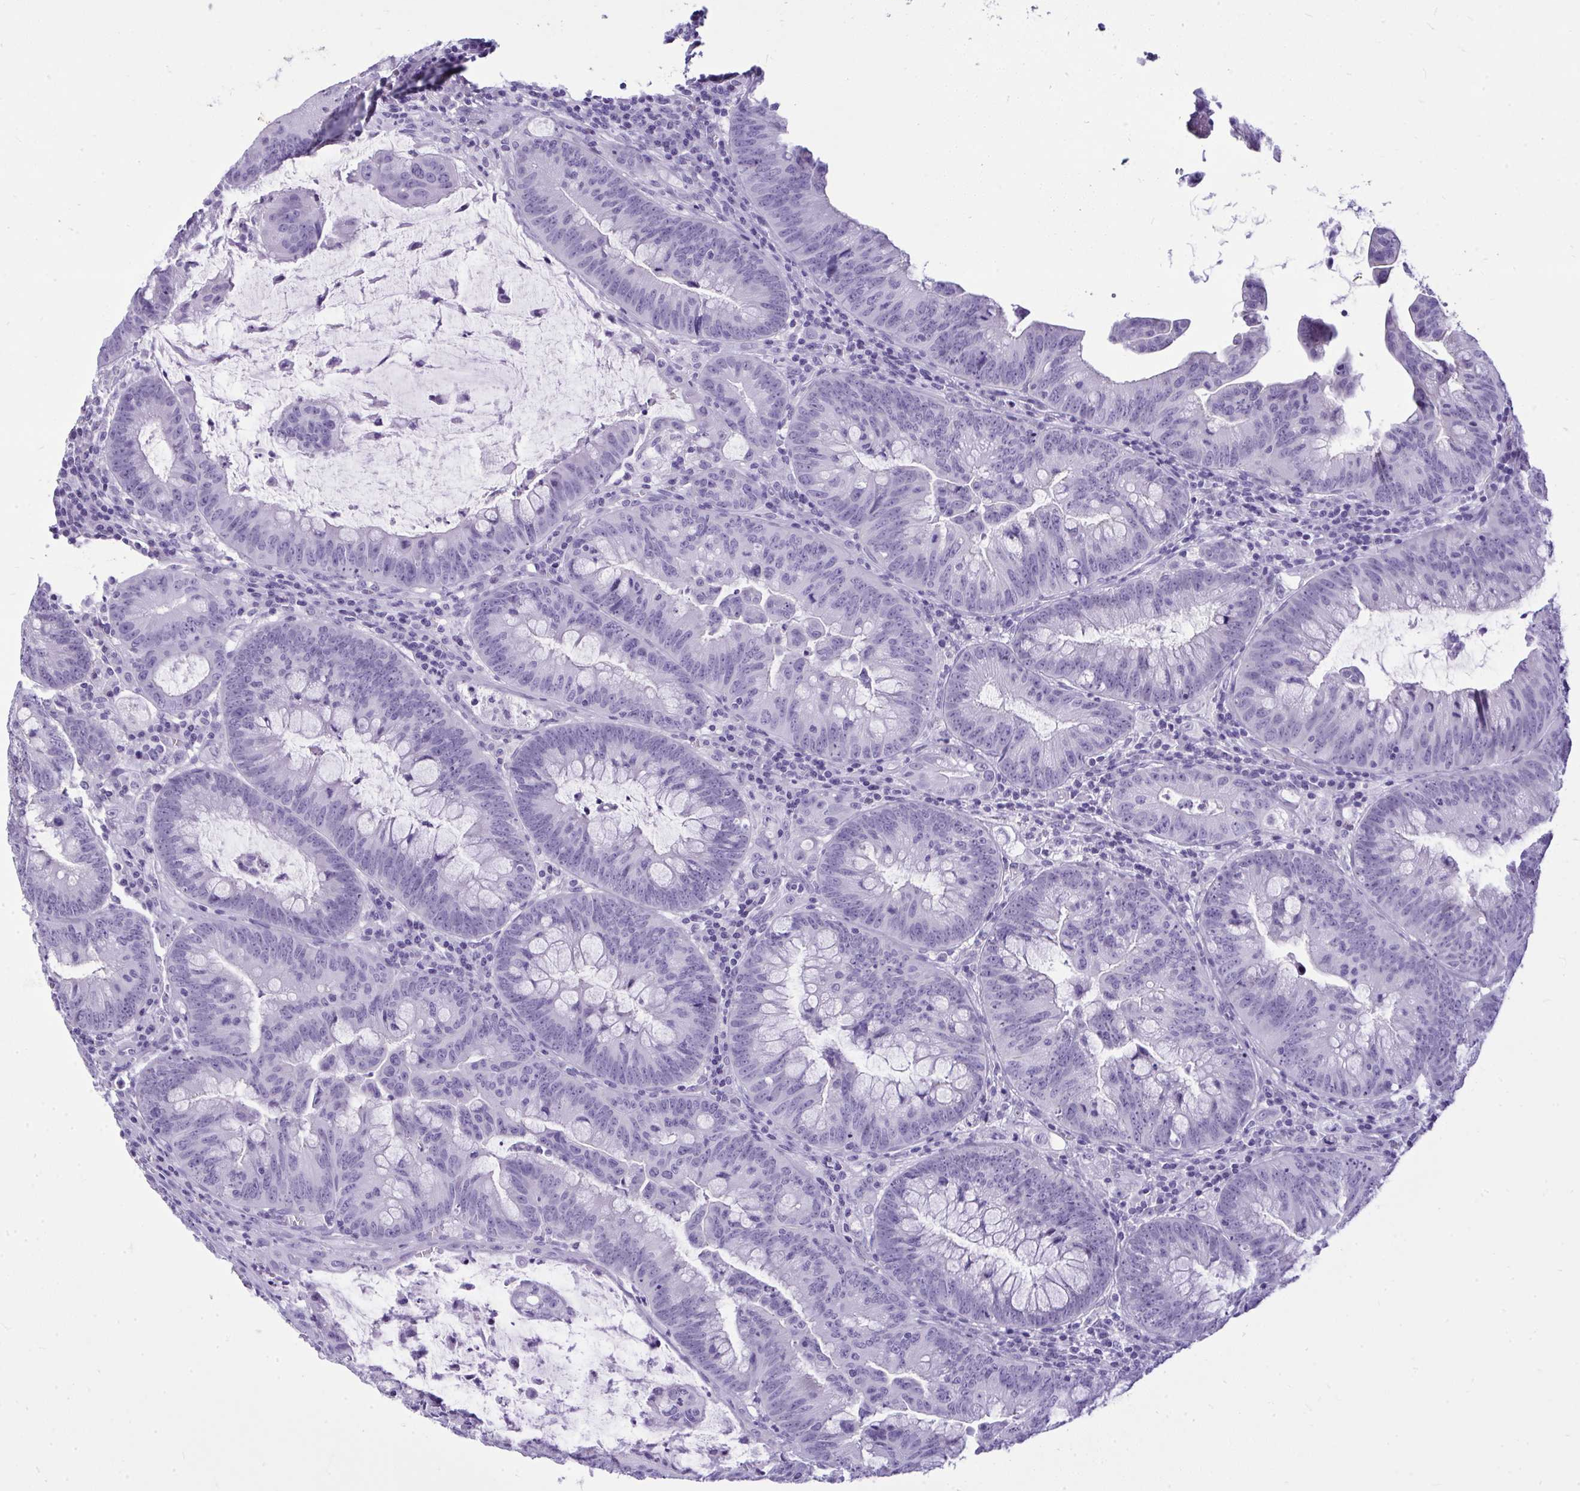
{"staining": {"intensity": "negative", "quantity": "none", "location": "none"}, "tissue": "colorectal cancer", "cell_type": "Tumor cells", "image_type": "cancer", "snomed": [{"axis": "morphology", "description": "Adenocarcinoma, NOS"}, {"axis": "topography", "description": "Colon"}], "caption": "Histopathology image shows no protein expression in tumor cells of colorectal cancer (adenocarcinoma) tissue. (Stains: DAB immunohistochemistry with hematoxylin counter stain, Microscopy: brightfield microscopy at high magnification).", "gene": "PRM2", "patient": {"sex": "male", "age": 62}}